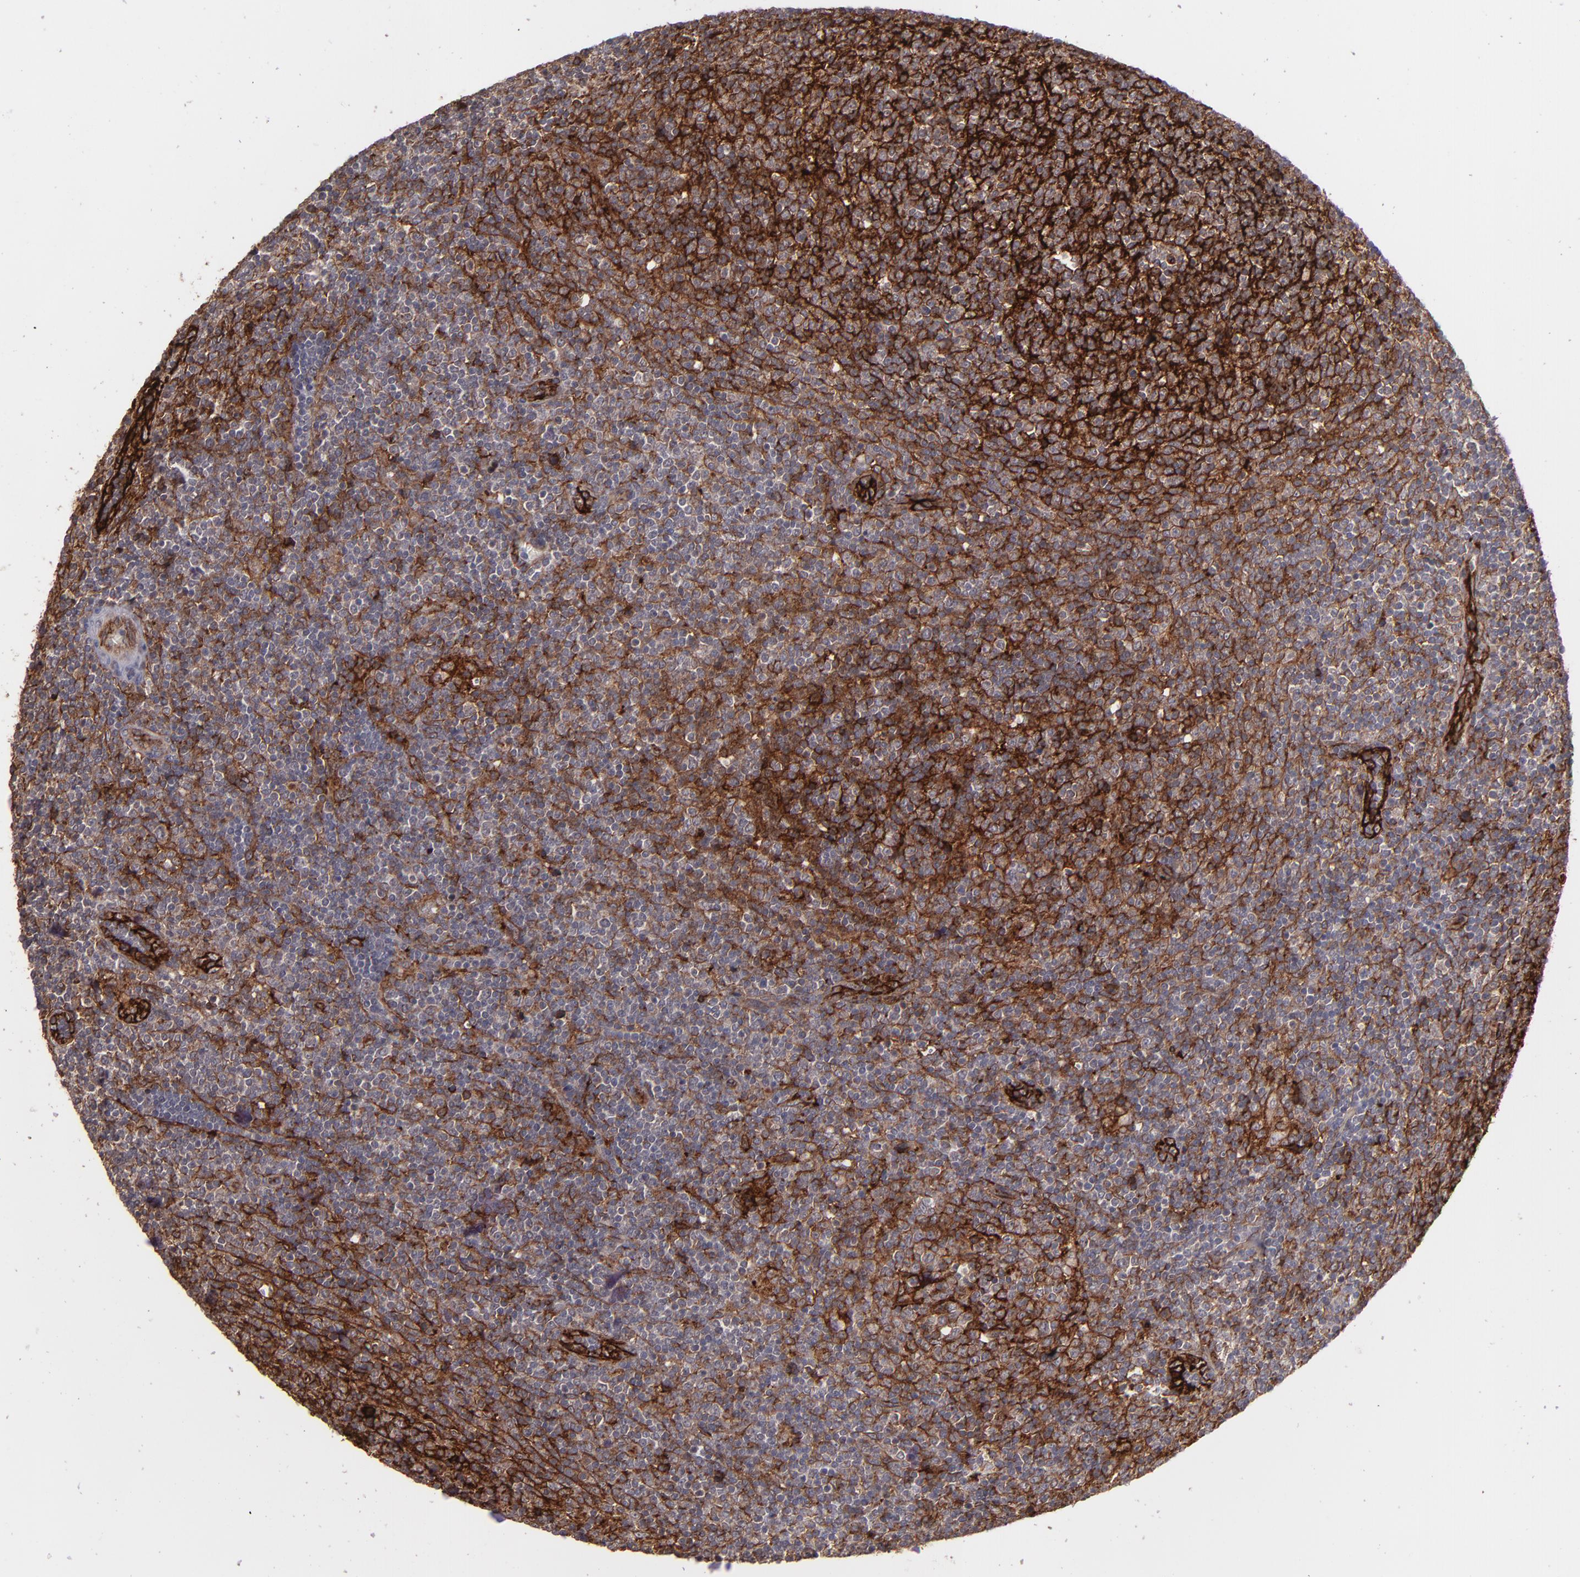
{"staining": {"intensity": "strong", "quantity": ">75%", "location": "cytoplasmic/membranous"}, "tissue": "lymphoma", "cell_type": "Tumor cells", "image_type": "cancer", "snomed": [{"axis": "morphology", "description": "Malignant lymphoma, non-Hodgkin's type, Low grade"}, {"axis": "topography", "description": "Lymph node"}], "caption": "Brown immunohistochemical staining in lymphoma exhibits strong cytoplasmic/membranous positivity in about >75% of tumor cells. (DAB (3,3'-diaminobenzidine) = brown stain, brightfield microscopy at high magnification).", "gene": "ICAM1", "patient": {"sex": "male", "age": 70}}